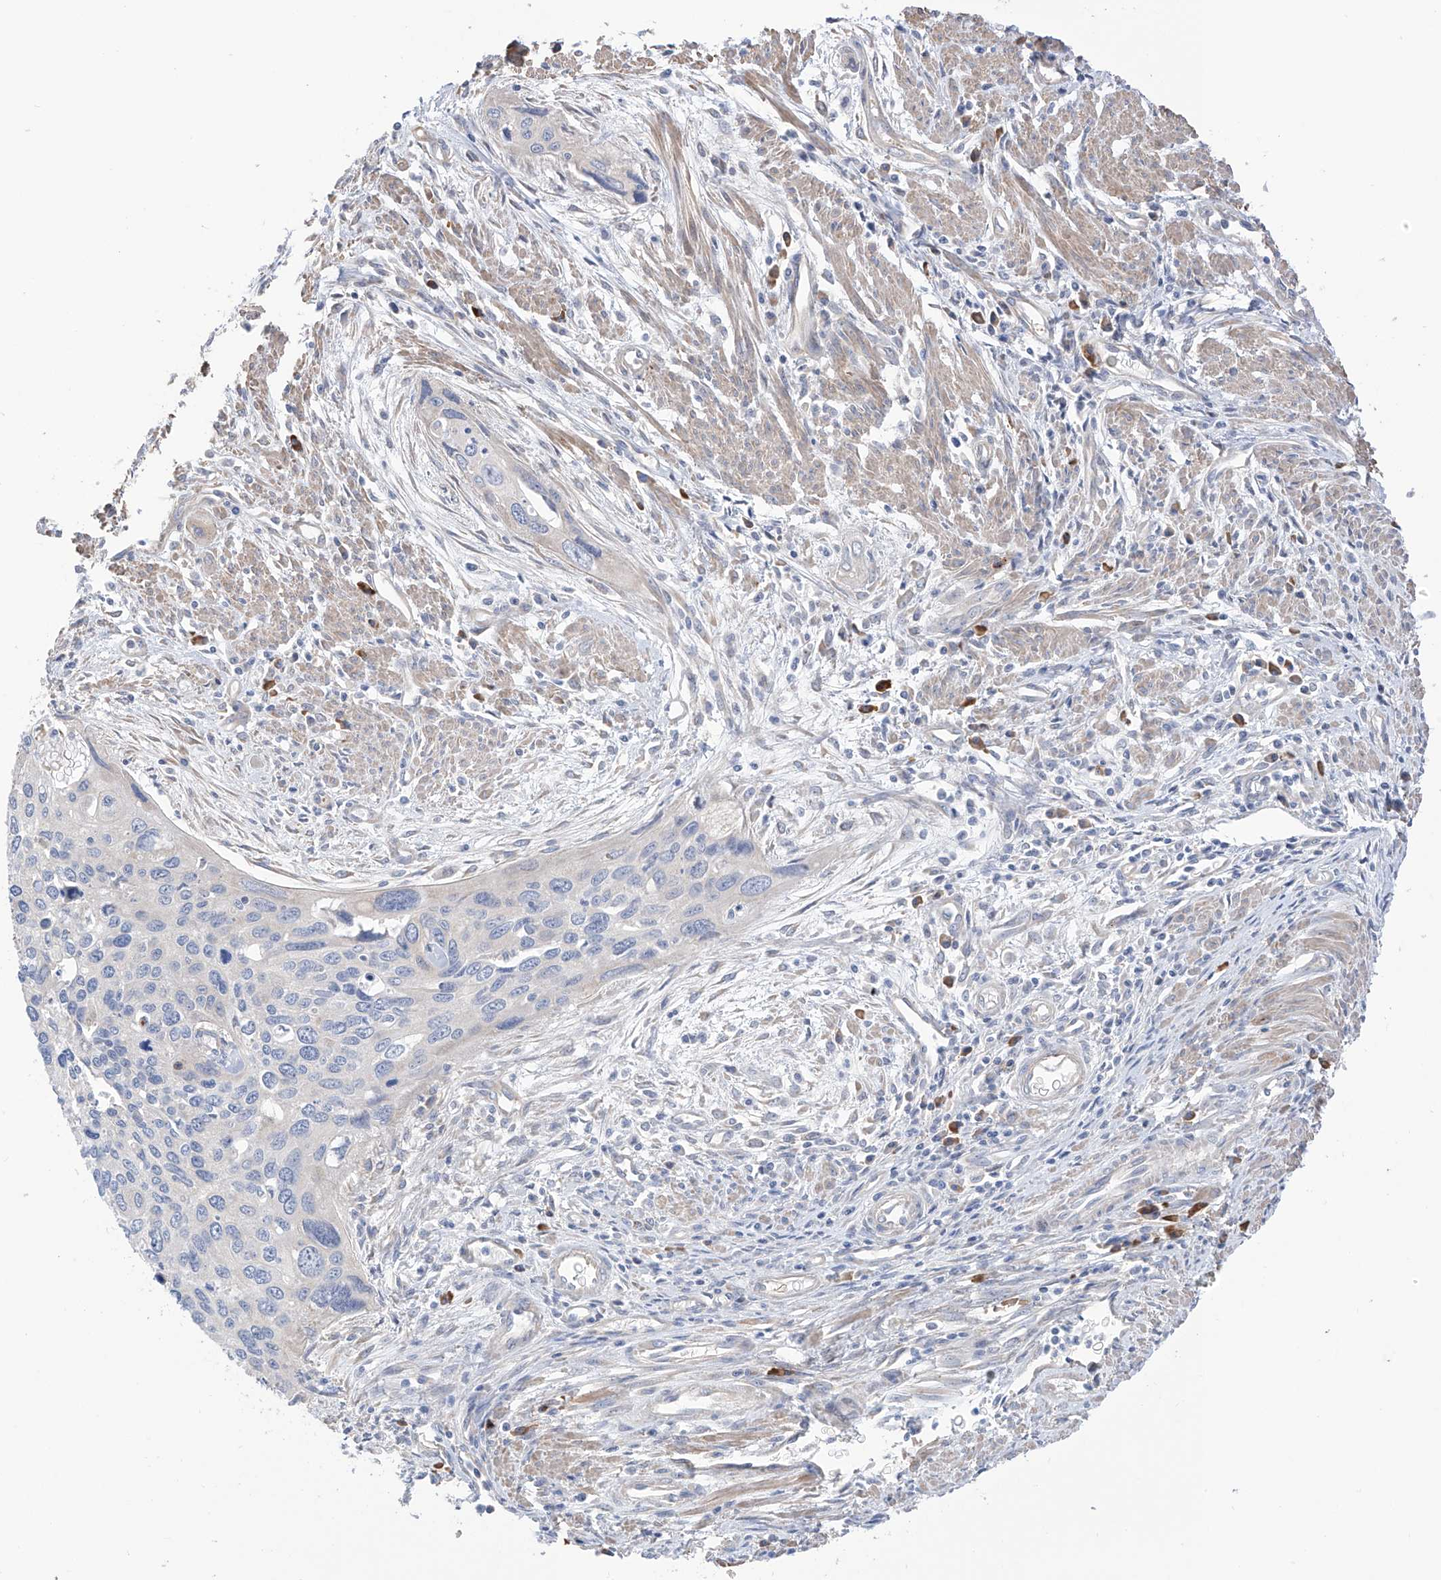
{"staining": {"intensity": "negative", "quantity": "none", "location": "none"}, "tissue": "cervical cancer", "cell_type": "Tumor cells", "image_type": "cancer", "snomed": [{"axis": "morphology", "description": "Squamous cell carcinoma, NOS"}, {"axis": "topography", "description": "Cervix"}], "caption": "Immunohistochemistry (IHC) of cervical cancer displays no staining in tumor cells.", "gene": "REC8", "patient": {"sex": "female", "age": 55}}